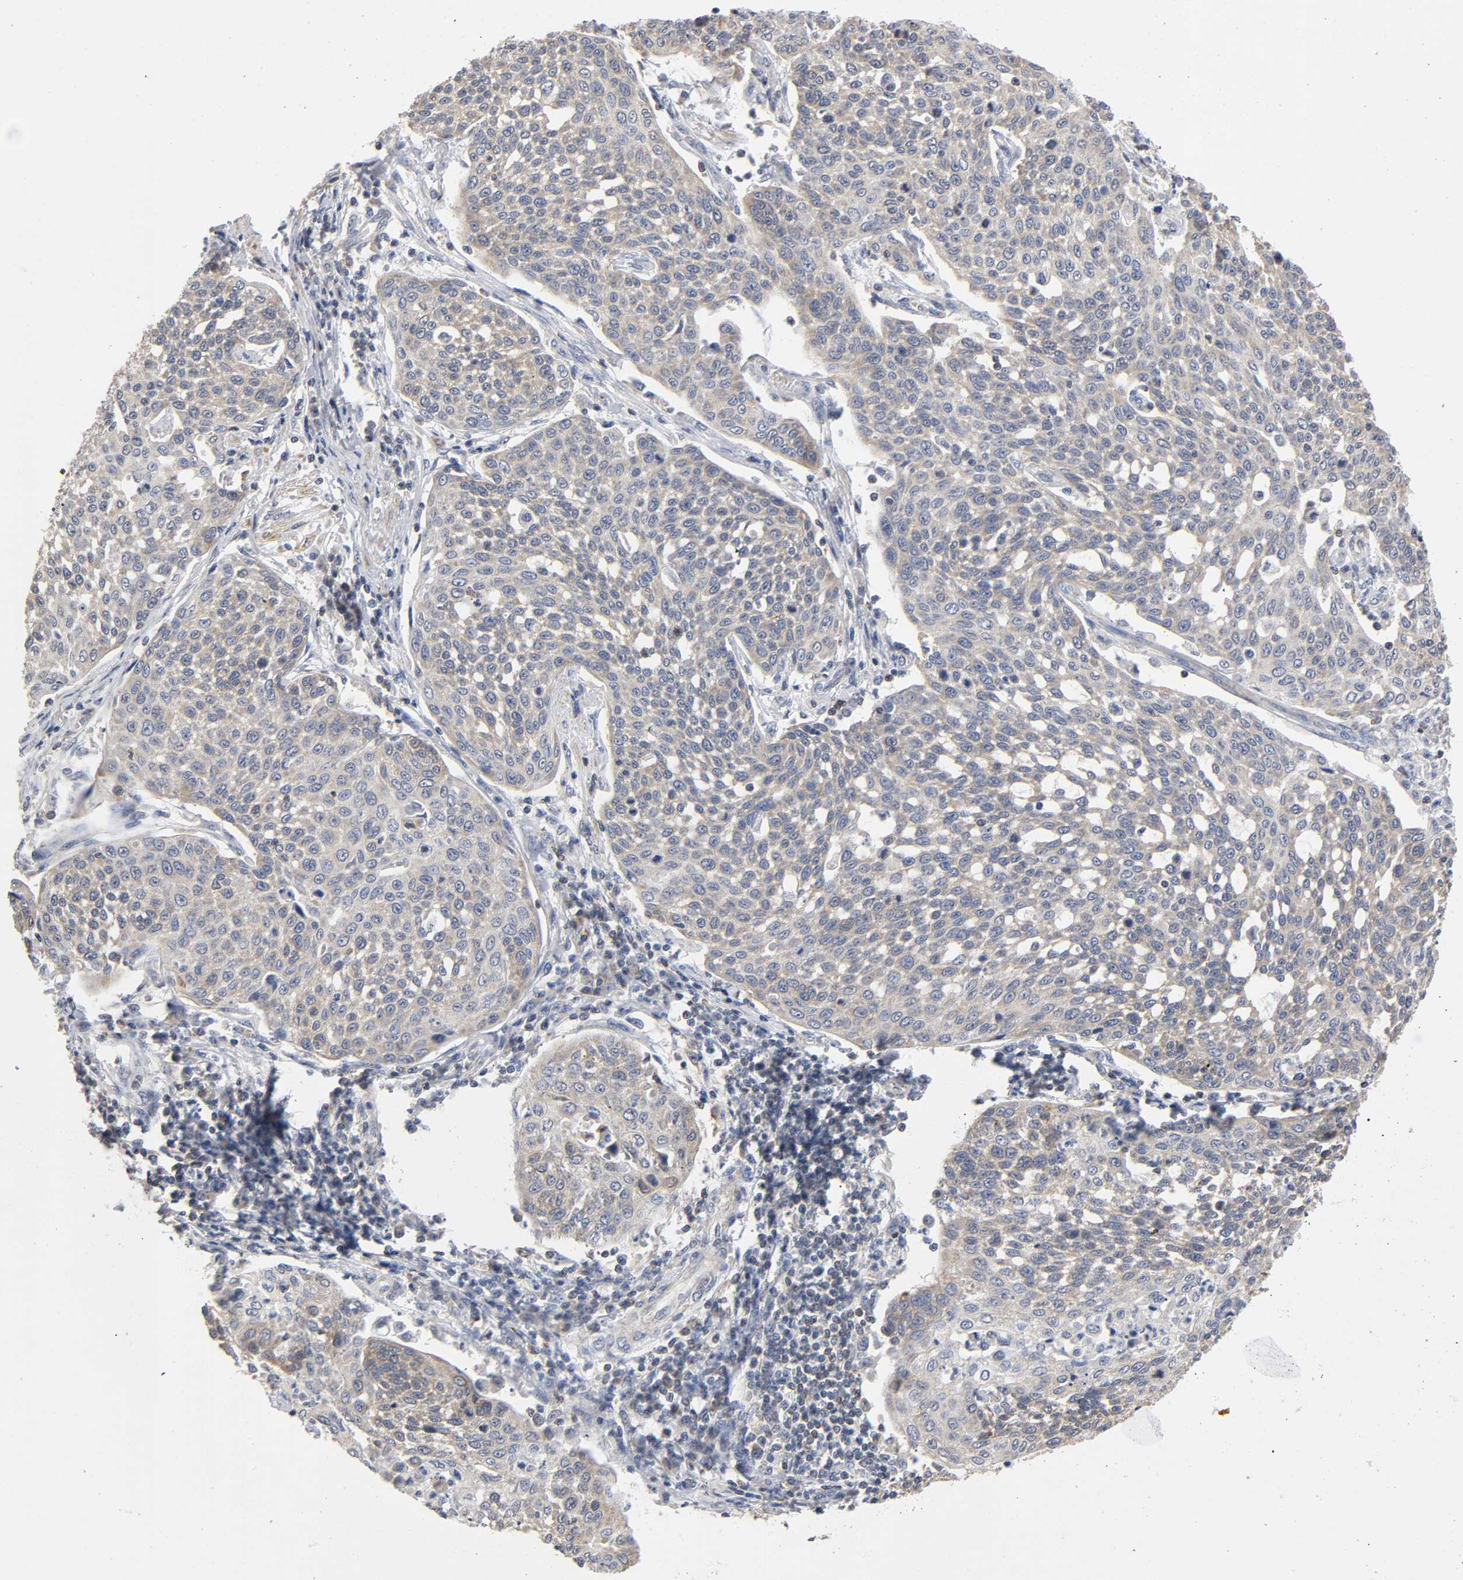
{"staining": {"intensity": "weak", "quantity": ">75%", "location": "cytoplasmic/membranous"}, "tissue": "cervical cancer", "cell_type": "Tumor cells", "image_type": "cancer", "snomed": [{"axis": "morphology", "description": "Squamous cell carcinoma, NOS"}, {"axis": "topography", "description": "Cervix"}], "caption": "Immunohistochemical staining of cervical cancer (squamous cell carcinoma) shows low levels of weak cytoplasmic/membranous protein staining in approximately >75% of tumor cells.", "gene": "SYT16", "patient": {"sex": "female", "age": 34}}